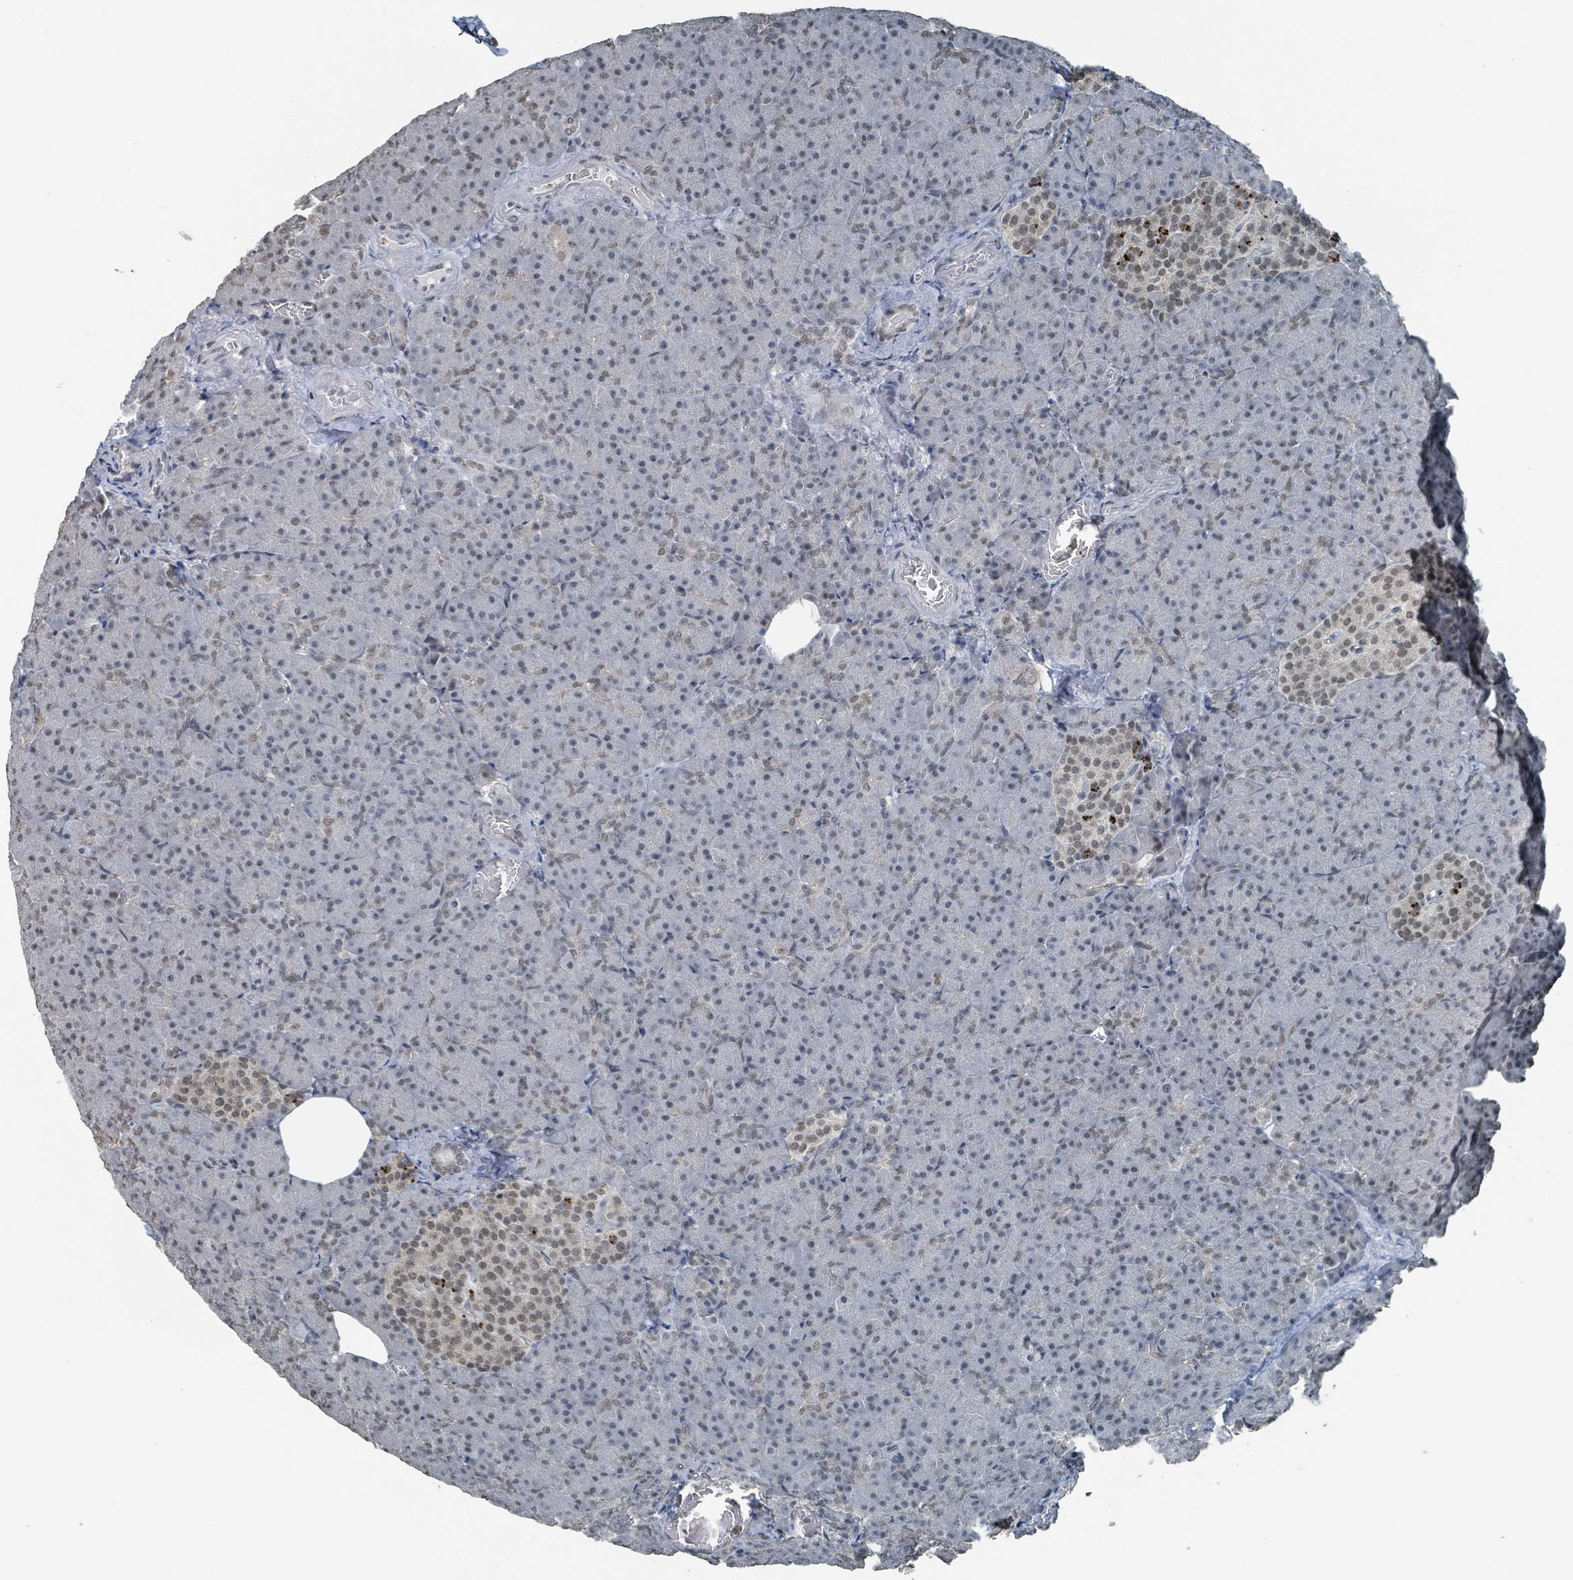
{"staining": {"intensity": "weak", "quantity": "25%-75%", "location": "nuclear"}, "tissue": "pancreas", "cell_type": "Exocrine glandular cells", "image_type": "normal", "snomed": [{"axis": "morphology", "description": "Normal tissue, NOS"}, {"axis": "topography", "description": "Pancreas"}], "caption": "Human pancreas stained for a protein (brown) exhibits weak nuclear positive expression in about 25%-75% of exocrine glandular cells.", "gene": "PHIP", "patient": {"sex": "female", "age": 74}}